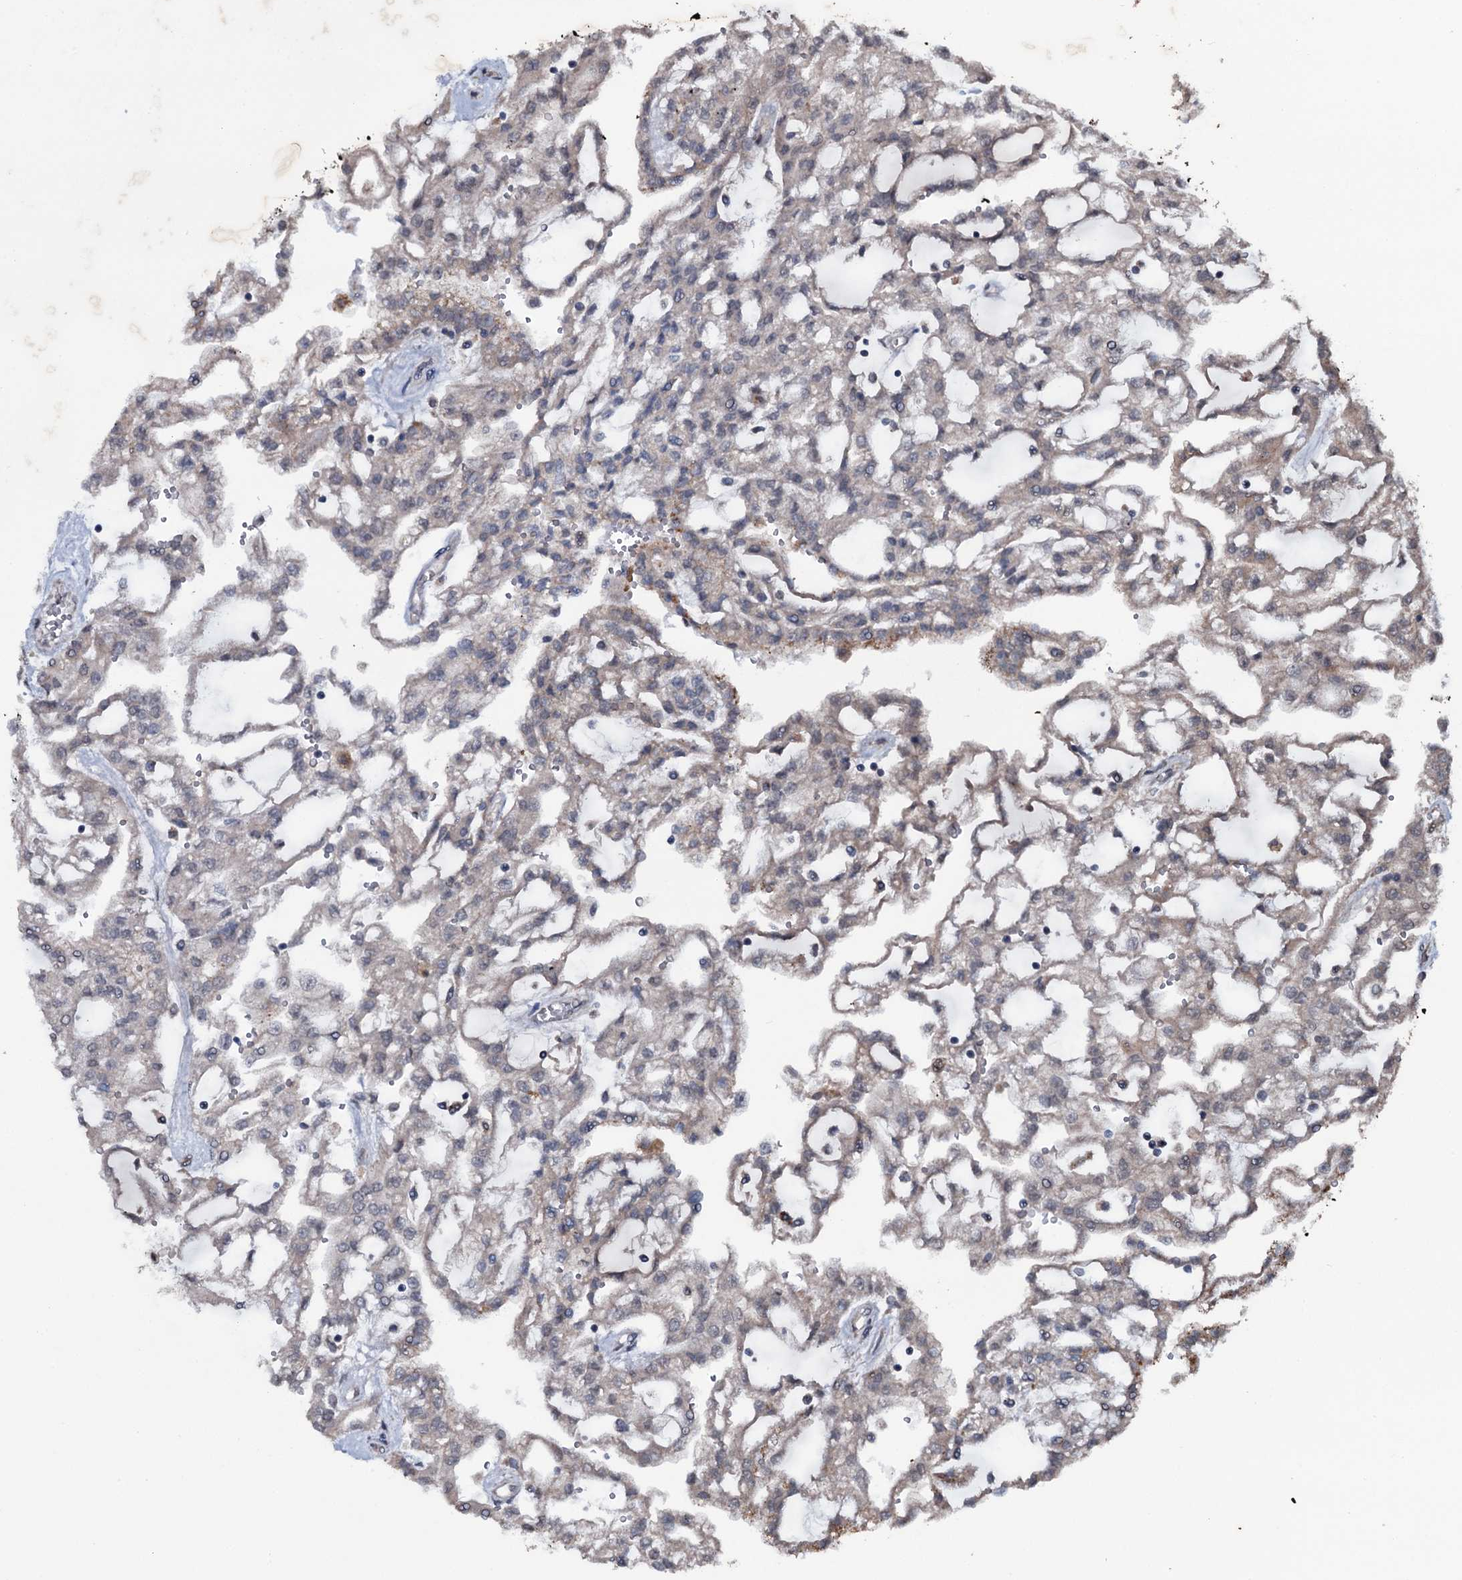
{"staining": {"intensity": "weak", "quantity": "<25%", "location": "cytoplasmic/membranous"}, "tissue": "renal cancer", "cell_type": "Tumor cells", "image_type": "cancer", "snomed": [{"axis": "morphology", "description": "Adenocarcinoma, NOS"}, {"axis": "topography", "description": "Kidney"}], "caption": "IHC of renal cancer (adenocarcinoma) displays no expression in tumor cells.", "gene": "MRPS31", "patient": {"sex": "male", "age": 63}}